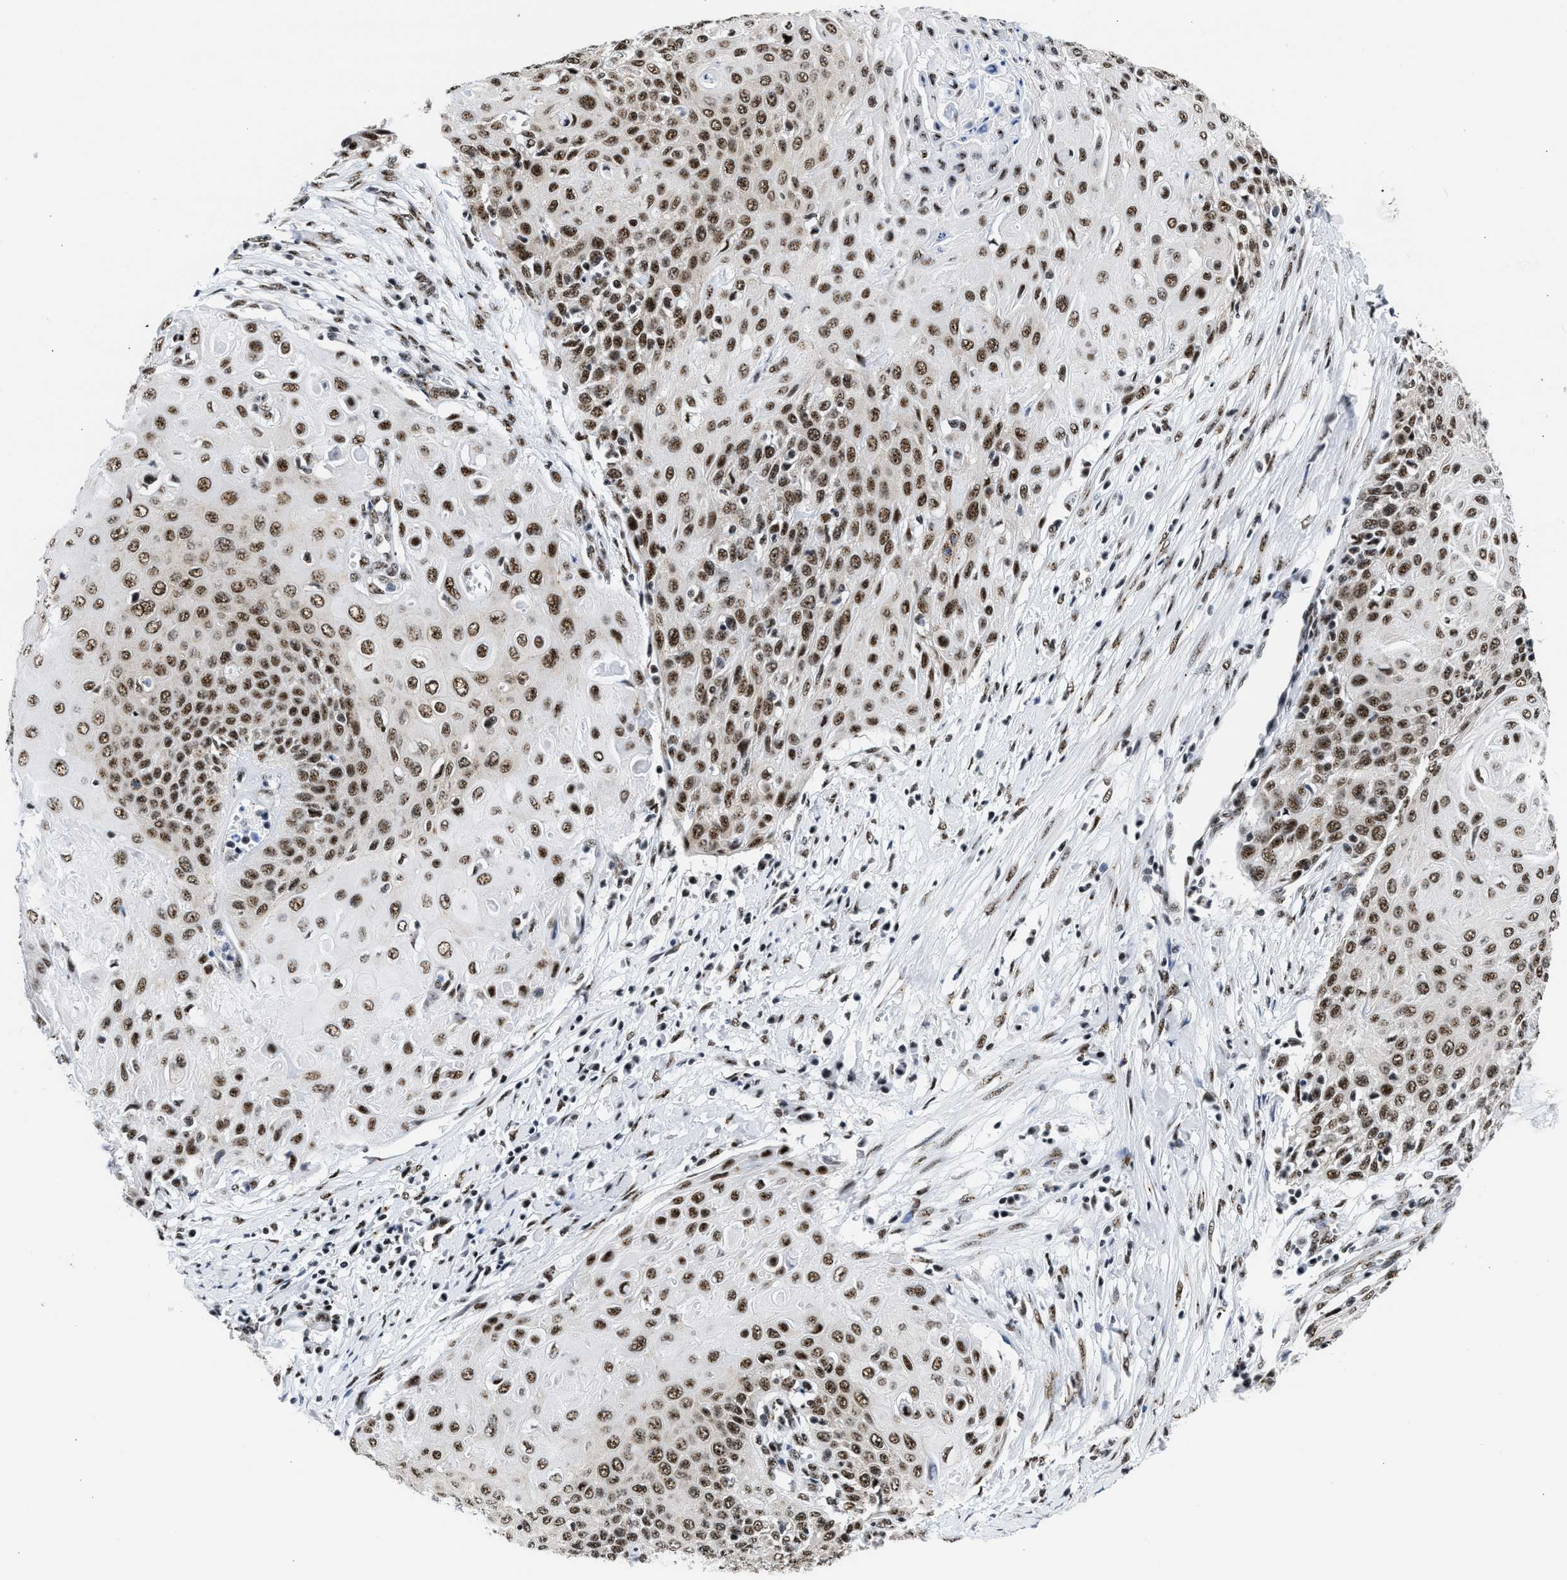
{"staining": {"intensity": "moderate", "quantity": ">75%", "location": "nuclear"}, "tissue": "cervical cancer", "cell_type": "Tumor cells", "image_type": "cancer", "snomed": [{"axis": "morphology", "description": "Squamous cell carcinoma, NOS"}, {"axis": "topography", "description": "Cervix"}], "caption": "Cervical cancer tissue exhibits moderate nuclear expression in about >75% of tumor cells", "gene": "RBM8A", "patient": {"sex": "female", "age": 39}}